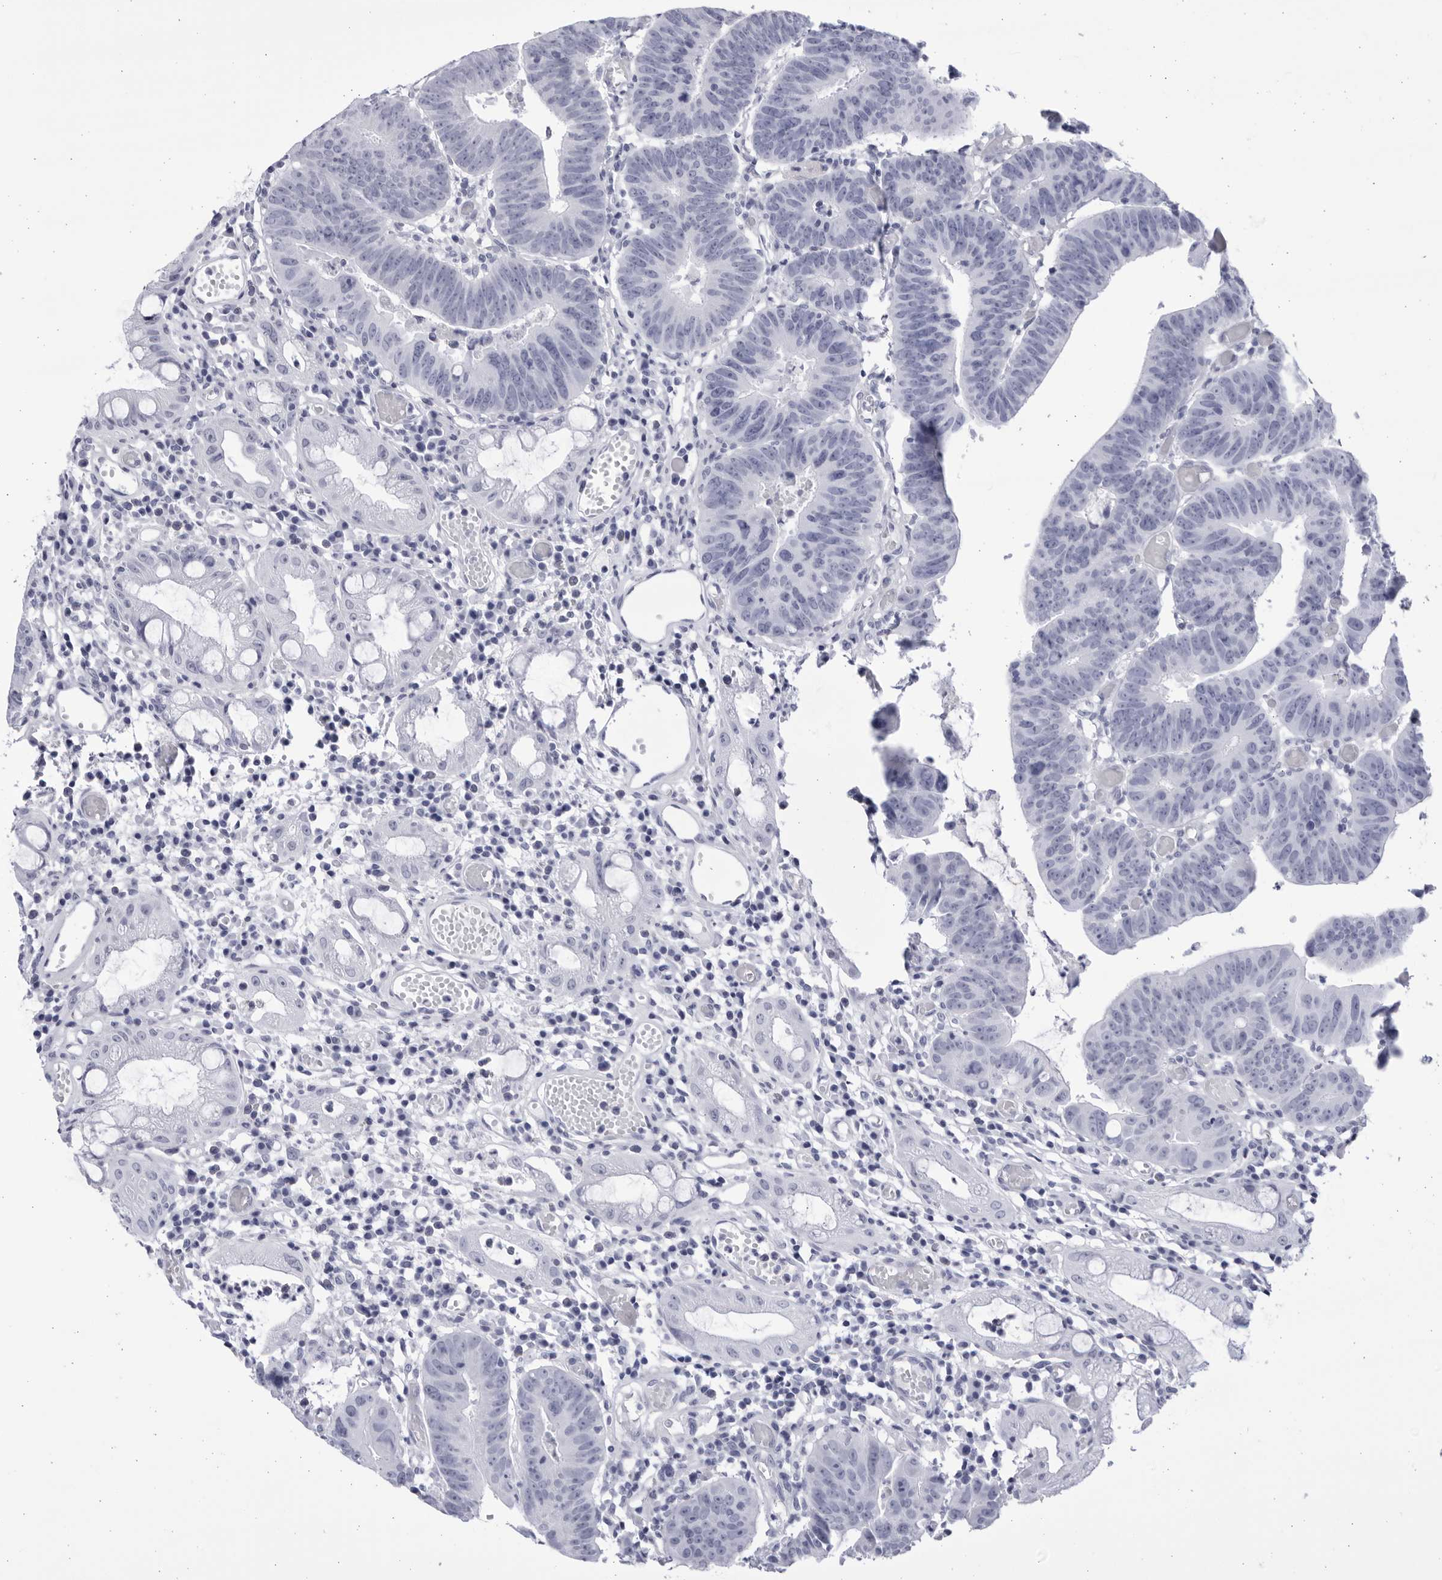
{"staining": {"intensity": "negative", "quantity": "none", "location": "none"}, "tissue": "colorectal cancer", "cell_type": "Tumor cells", "image_type": "cancer", "snomed": [{"axis": "morphology", "description": "Adenocarcinoma, NOS"}, {"axis": "topography", "description": "Rectum"}], "caption": "Colorectal cancer (adenocarcinoma) was stained to show a protein in brown. There is no significant staining in tumor cells. (DAB (3,3'-diaminobenzidine) immunohistochemistry (IHC) with hematoxylin counter stain).", "gene": "CCDC181", "patient": {"sex": "female", "age": 65}}